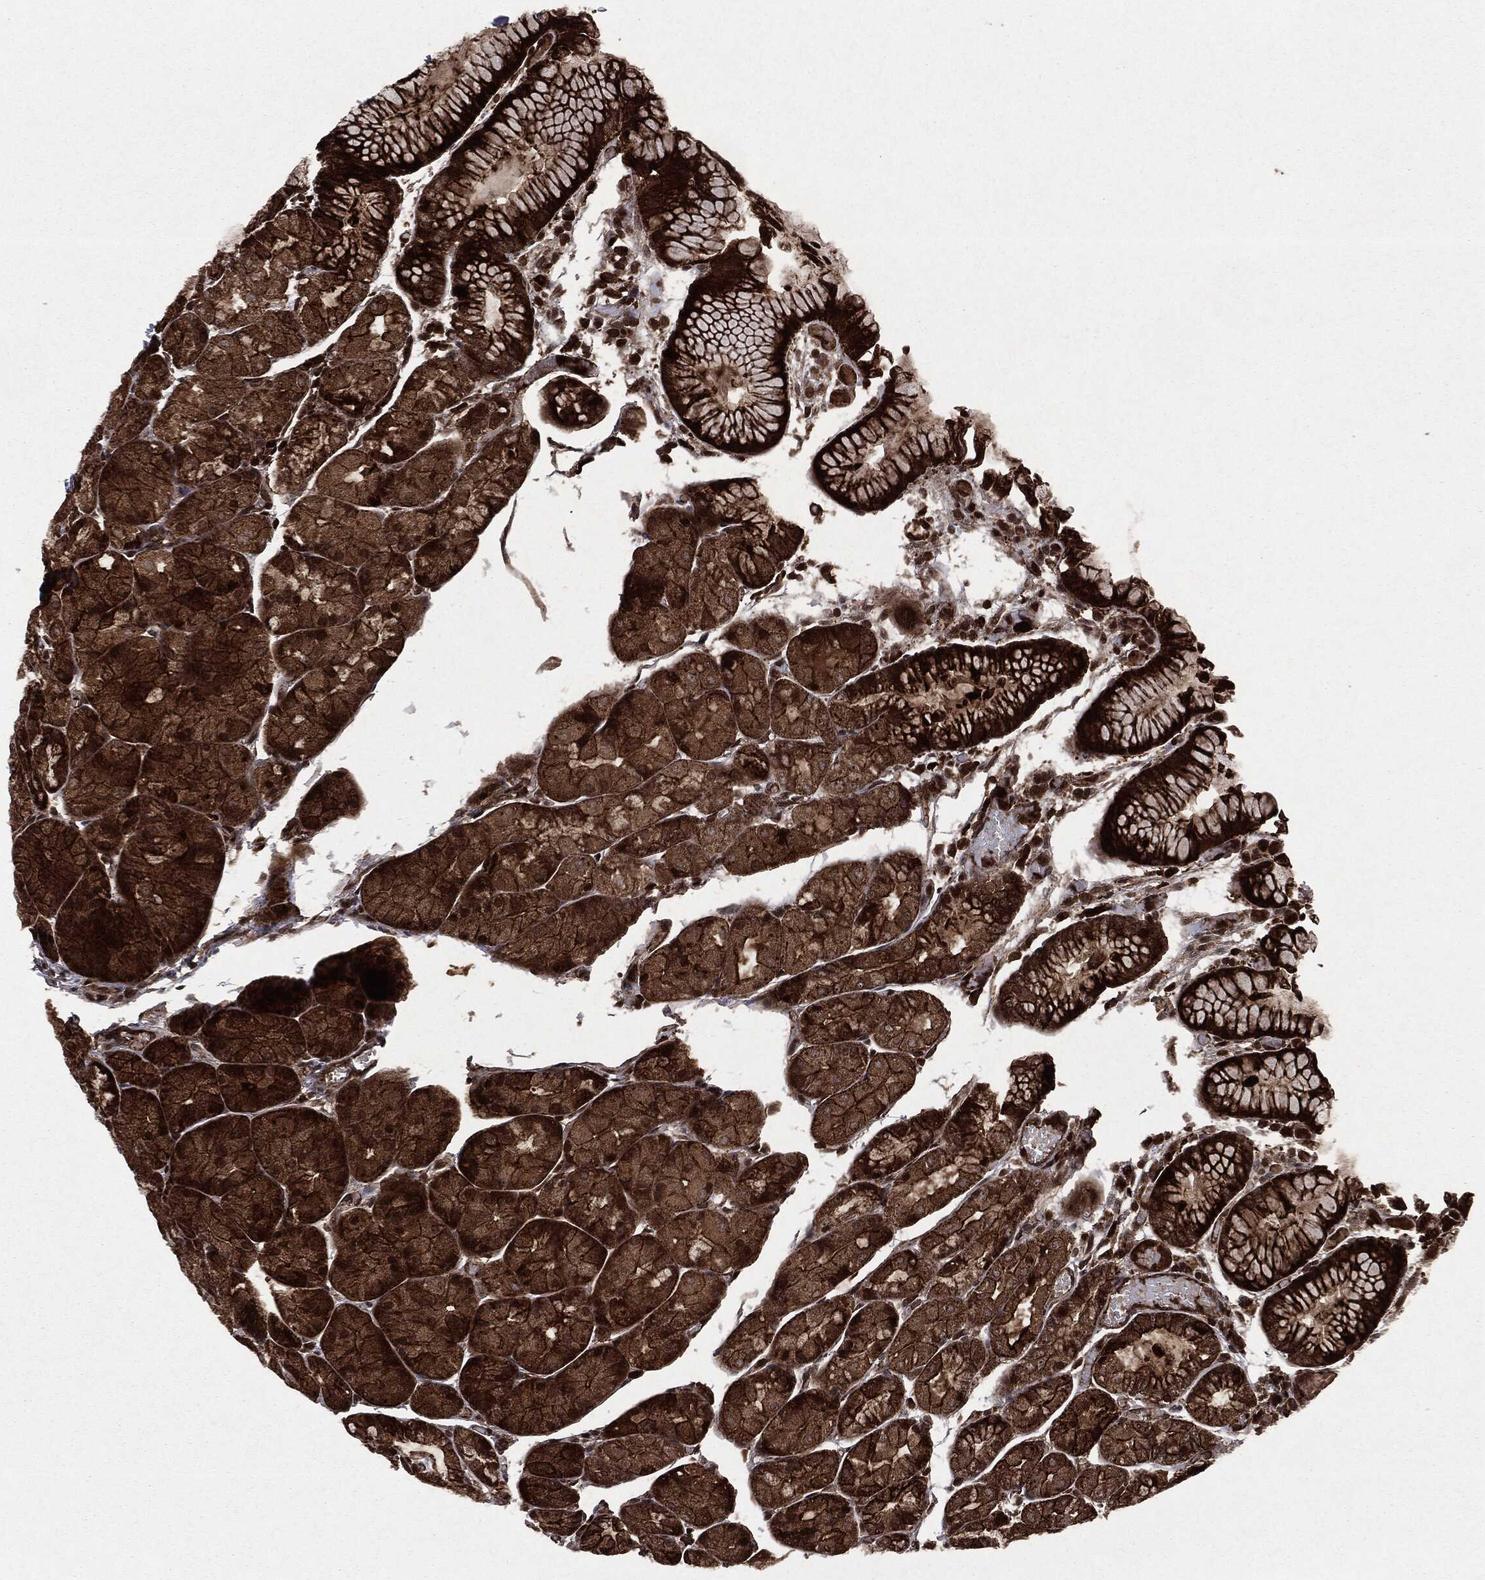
{"staining": {"intensity": "strong", "quantity": ">75%", "location": "cytoplasmic/membranous,nuclear"}, "tissue": "stomach", "cell_type": "Glandular cells", "image_type": "normal", "snomed": [{"axis": "morphology", "description": "Normal tissue, NOS"}, {"axis": "topography", "description": "Stomach, upper"}], "caption": "Immunohistochemical staining of unremarkable human stomach demonstrates high levels of strong cytoplasmic/membranous,nuclear expression in approximately >75% of glandular cells. Using DAB (3,3'-diaminobenzidine) (brown) and hematoxylin (blue) stains, captured at high magnification using brightfield microscopy.", "gene": "CARD6", "patient": {"sex": "male", "age": 72}}